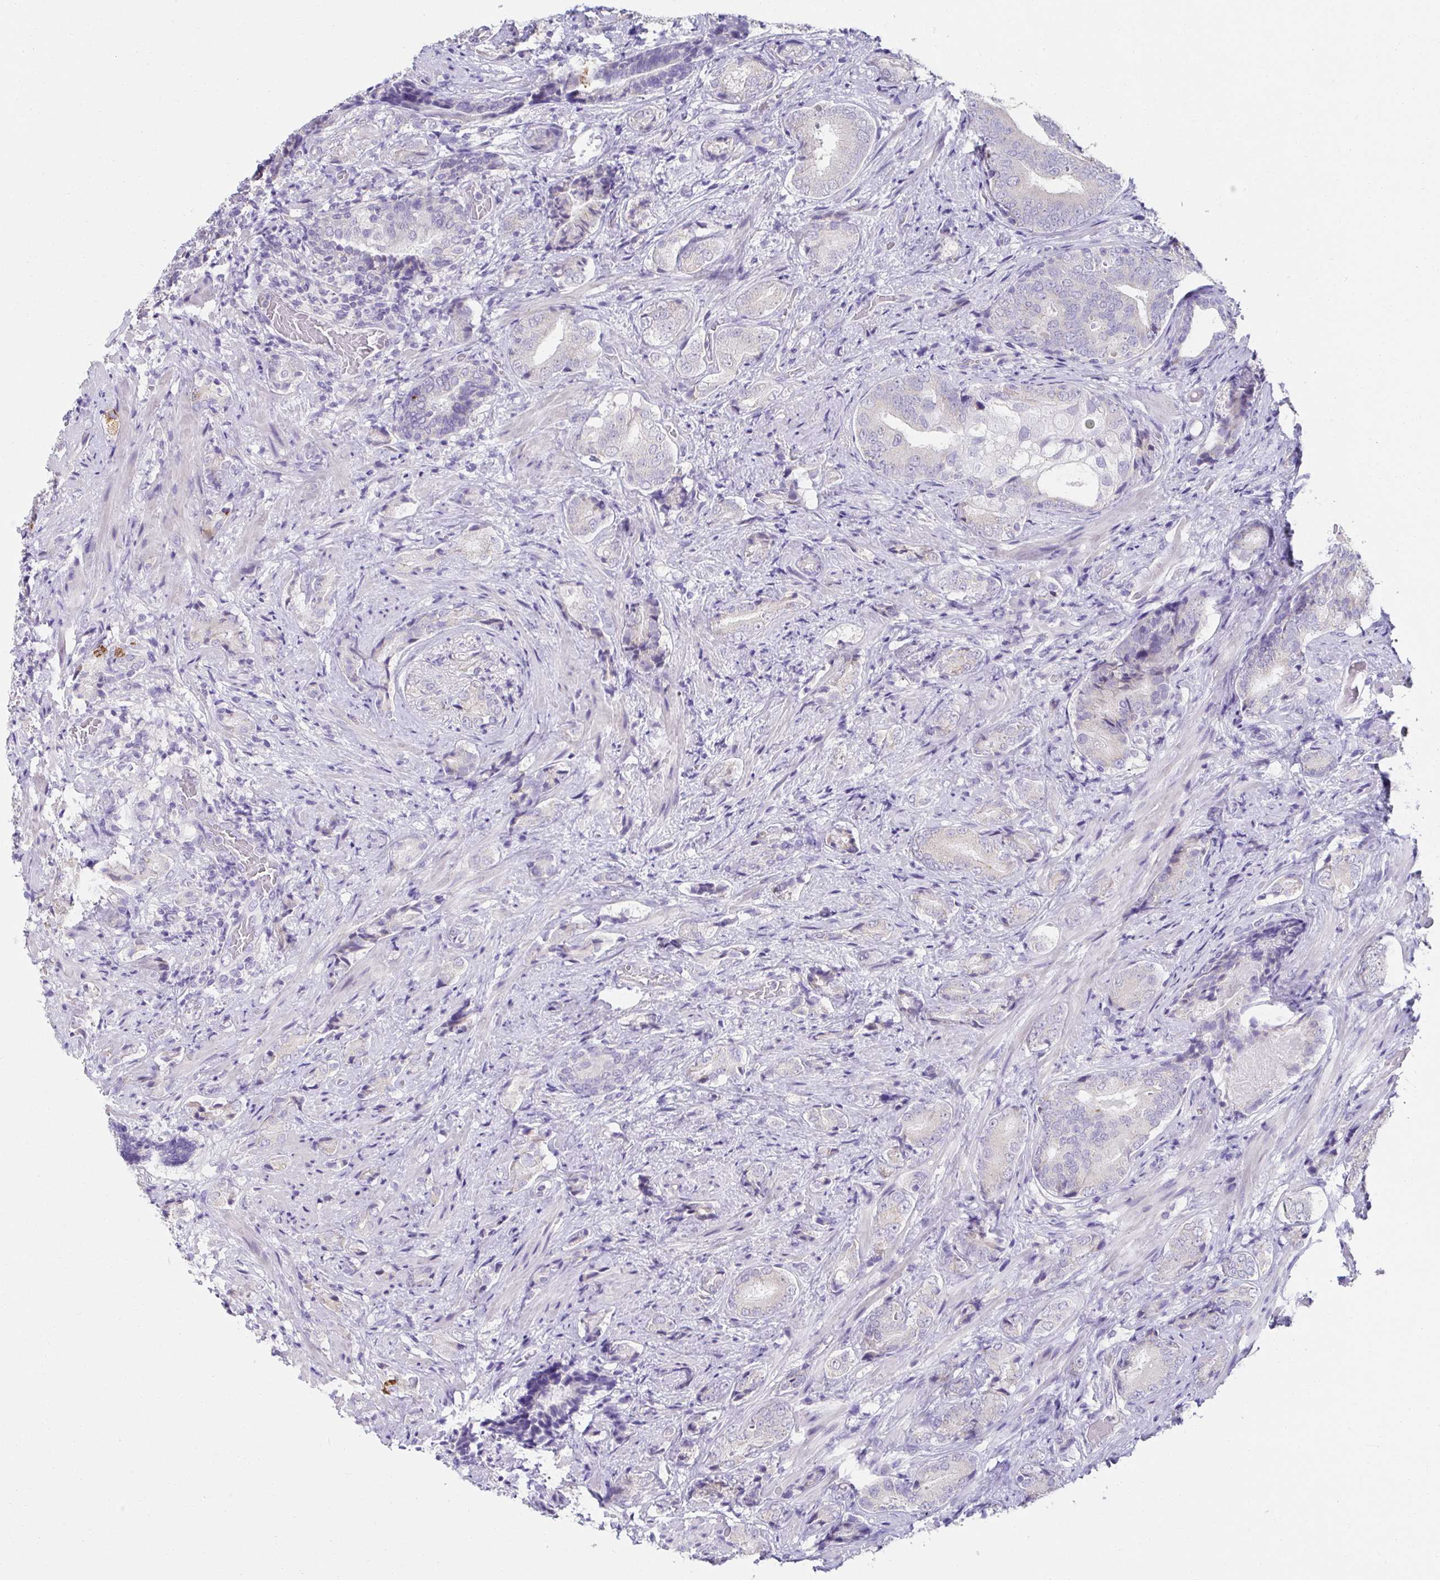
{"staining": {"intensity": "moderate", "quantity": "<25%", "location": "cytoplasmic/membranous"}, "tissue": "prostate cancer", "cell_type": "Tumor cells", "image_type": "cancer", "snomed": [{"axis": "morphology", "description": "Adenocarcinoma, High grade"}, {"axis": "topography", "description": "Prostate"}], "caption": "Moderate cytoplasmic/membranous staining is identified in about <25% of tumor cells in prostate cancer (adenocarcinoma (high-grade)).", "gene": "CXCR1", "patient": {"sex": "male", "age": 62}}